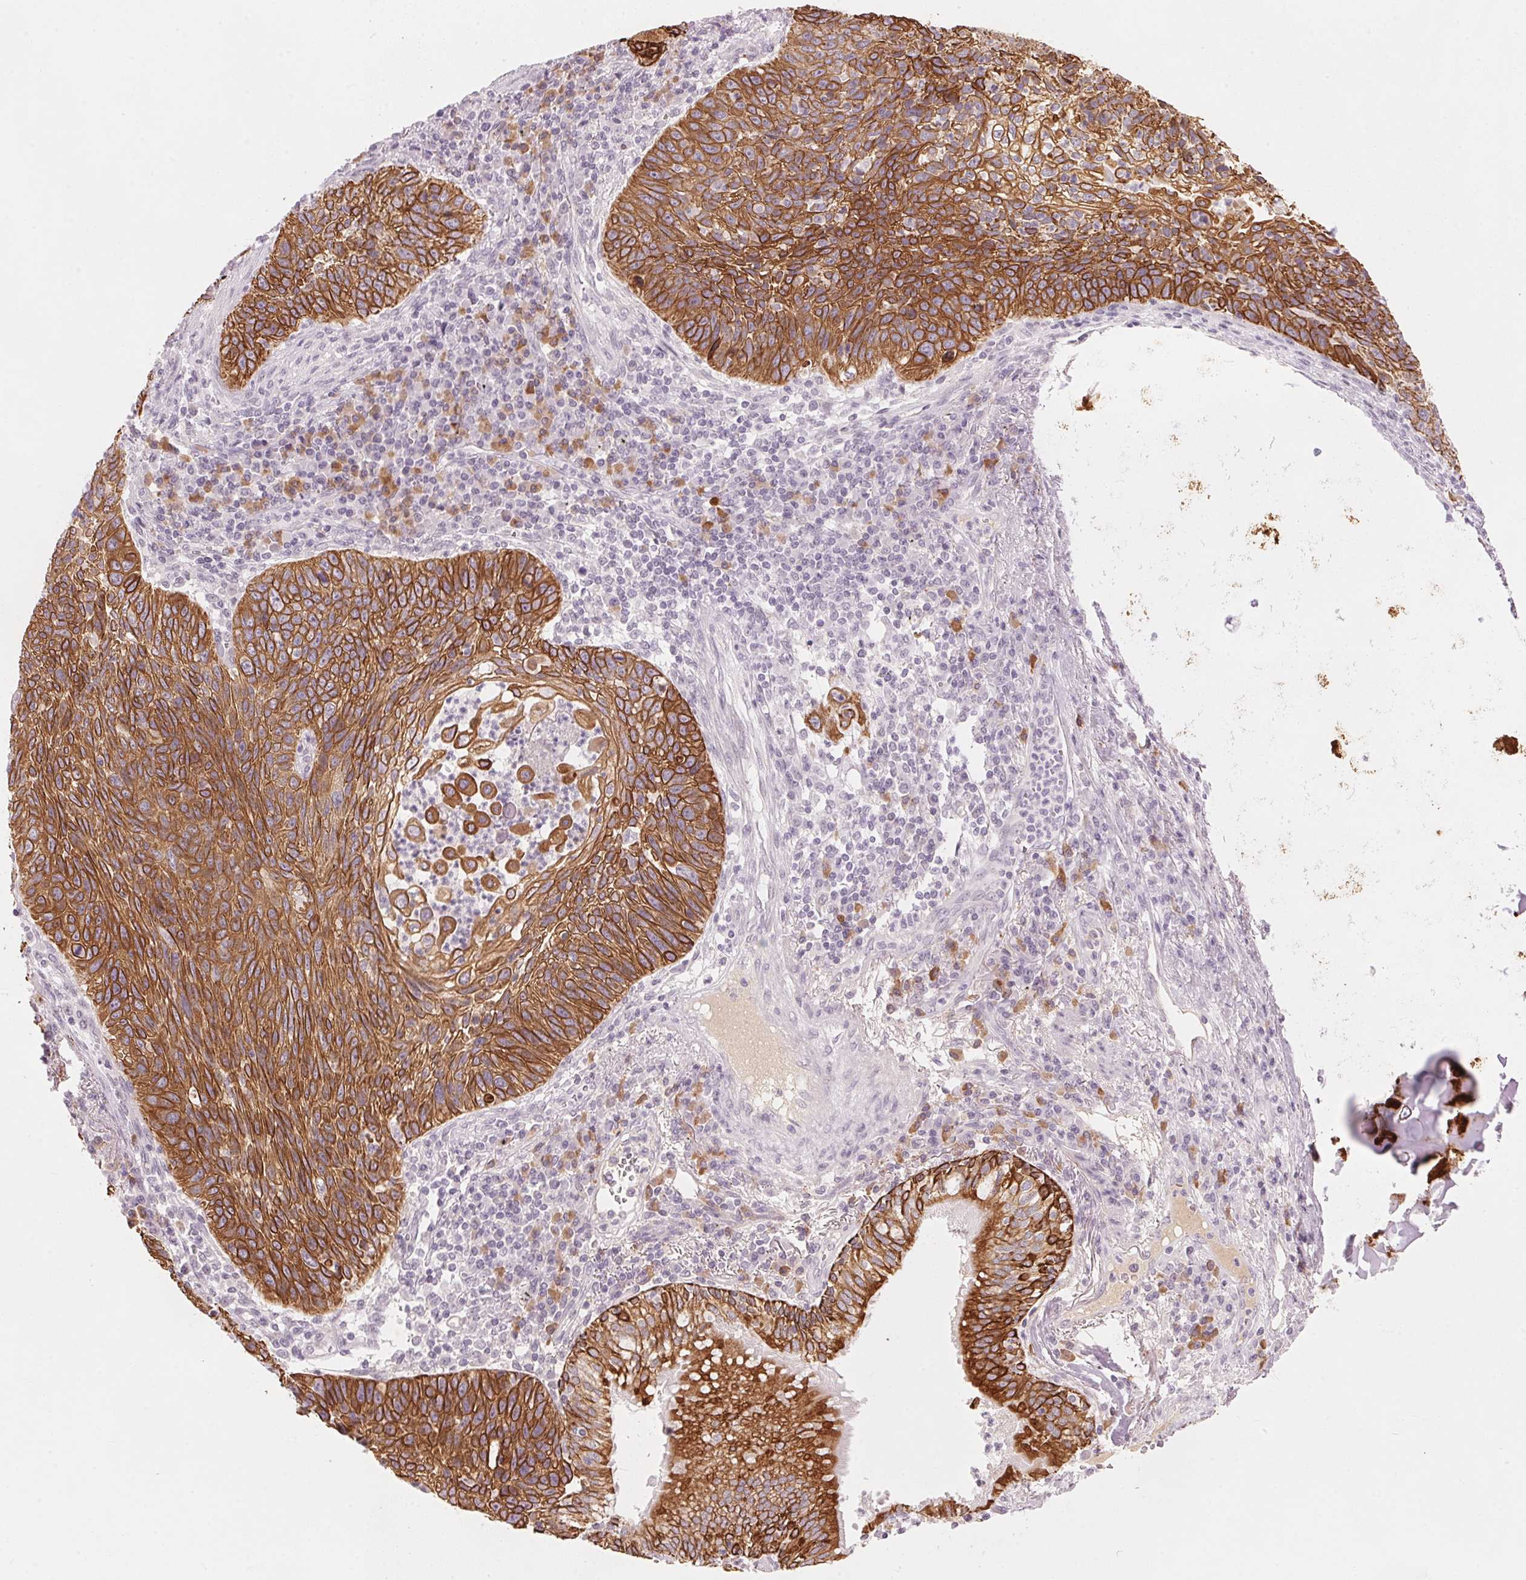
{"staining": {"intensity": "strong", "quantity": ">75%", "location": "cytoplasmic/membranous"}, "tissue": "lung cancer", "cell_type": "Tumor cells", "image_type": "cancer", "snomed": [{"axis": "morphology", "description": "Squamous cell carcinoma, NOS"}, {"axis": "morphology", "description": "Squamous cell carcinoma, metastatic, NOS"}, {"axis": "topography", "description": "Lung"}, {"axis": "topography", "description": "Pleura, NOS"}], "caption": "This is a histology image of IHC staining of lung squamous cell carcinoma, which shows strong positivity in the cytoplasmic/membranous of tumor cells.", "gene": "SCTR", "patient": {"sex": "male", "age": 72}}